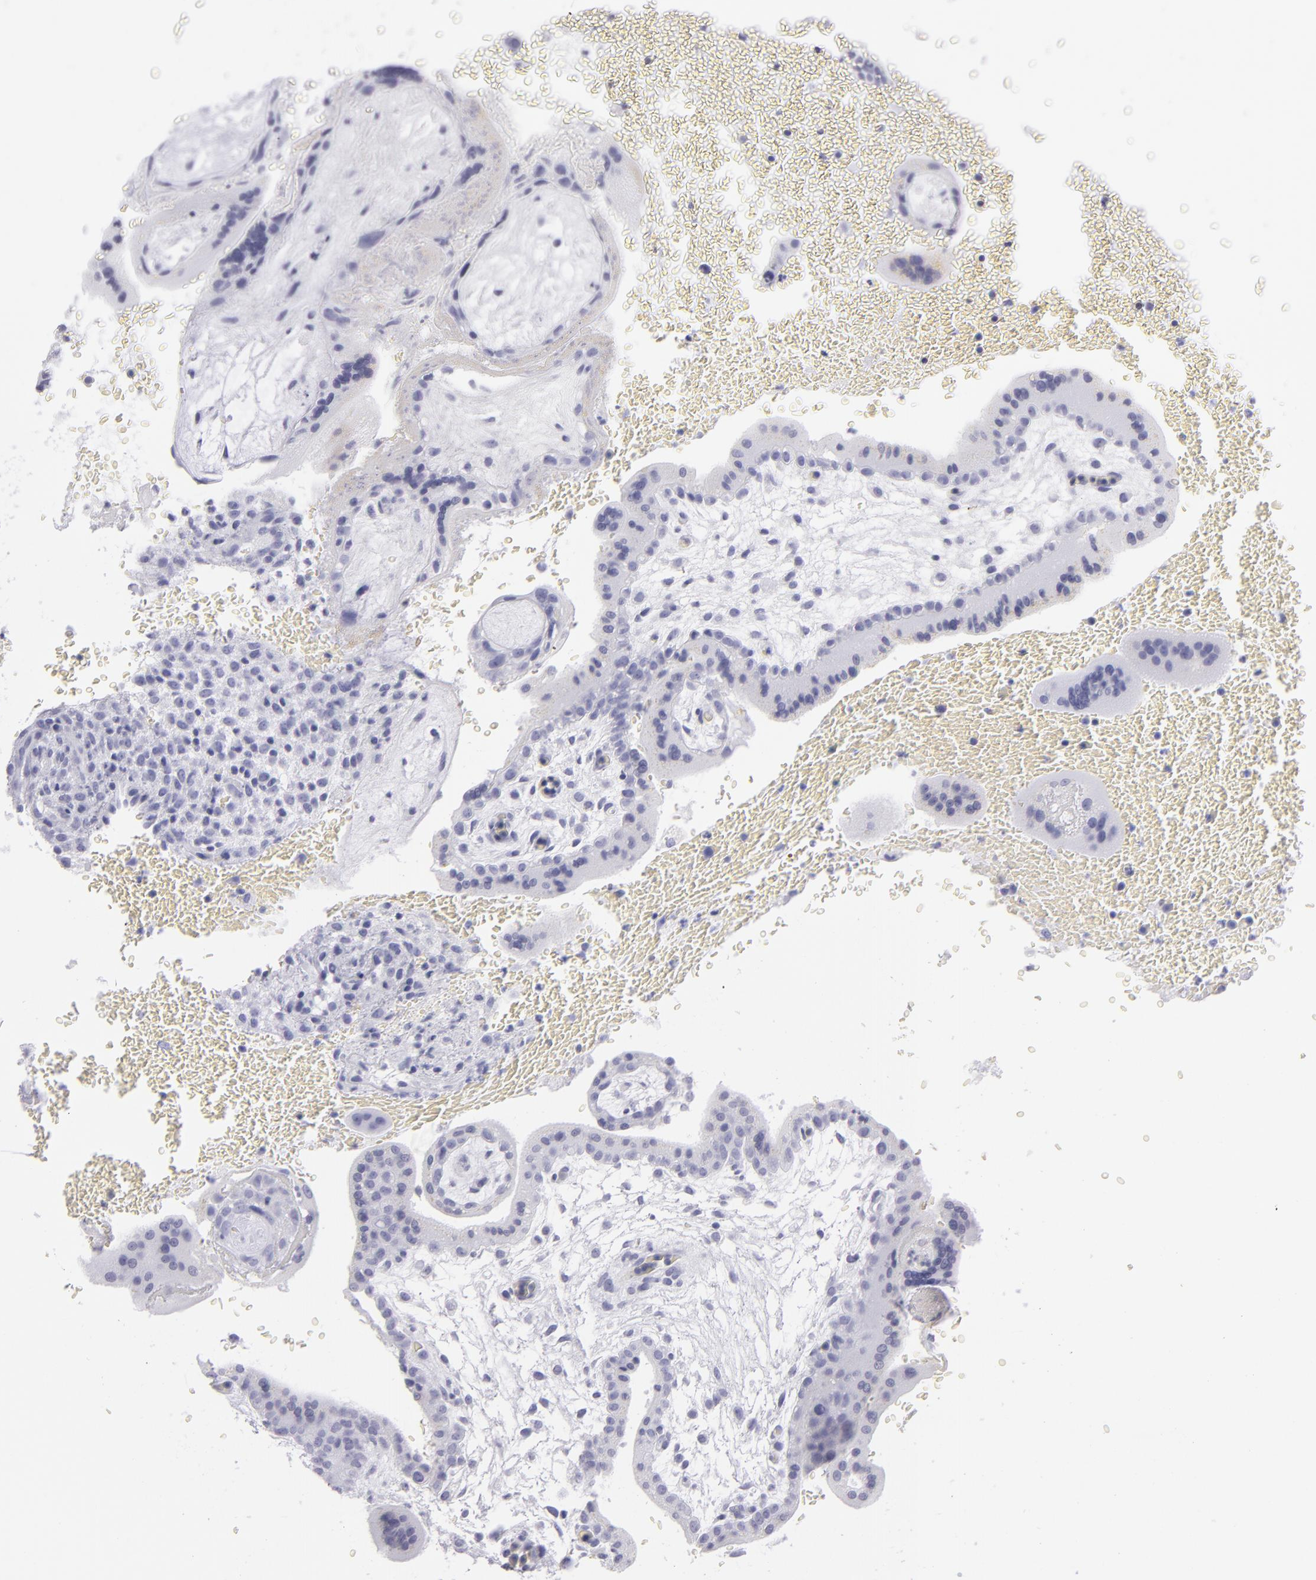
{"staining": {"intensity": "negative", "quantity": "none", "location": "none"}, "tissue": "placenta", "cell_type": "Decidual cells", "image_type": "normal", "snomed": [{"axis": "morphology", "description": "Normal tissue, NOS"}, {"axis": "topography", "description": "Placenta"}], "caption": "This photomicrograph is of unremarkable placenta stained with immunohistochemistry (IHC) to label a protein in brown with the nuclei are counter-stained blue. There is no positivity in decidual cells.", "gene": "PVALB", "patient": {"sex": "female", "age": 35}}